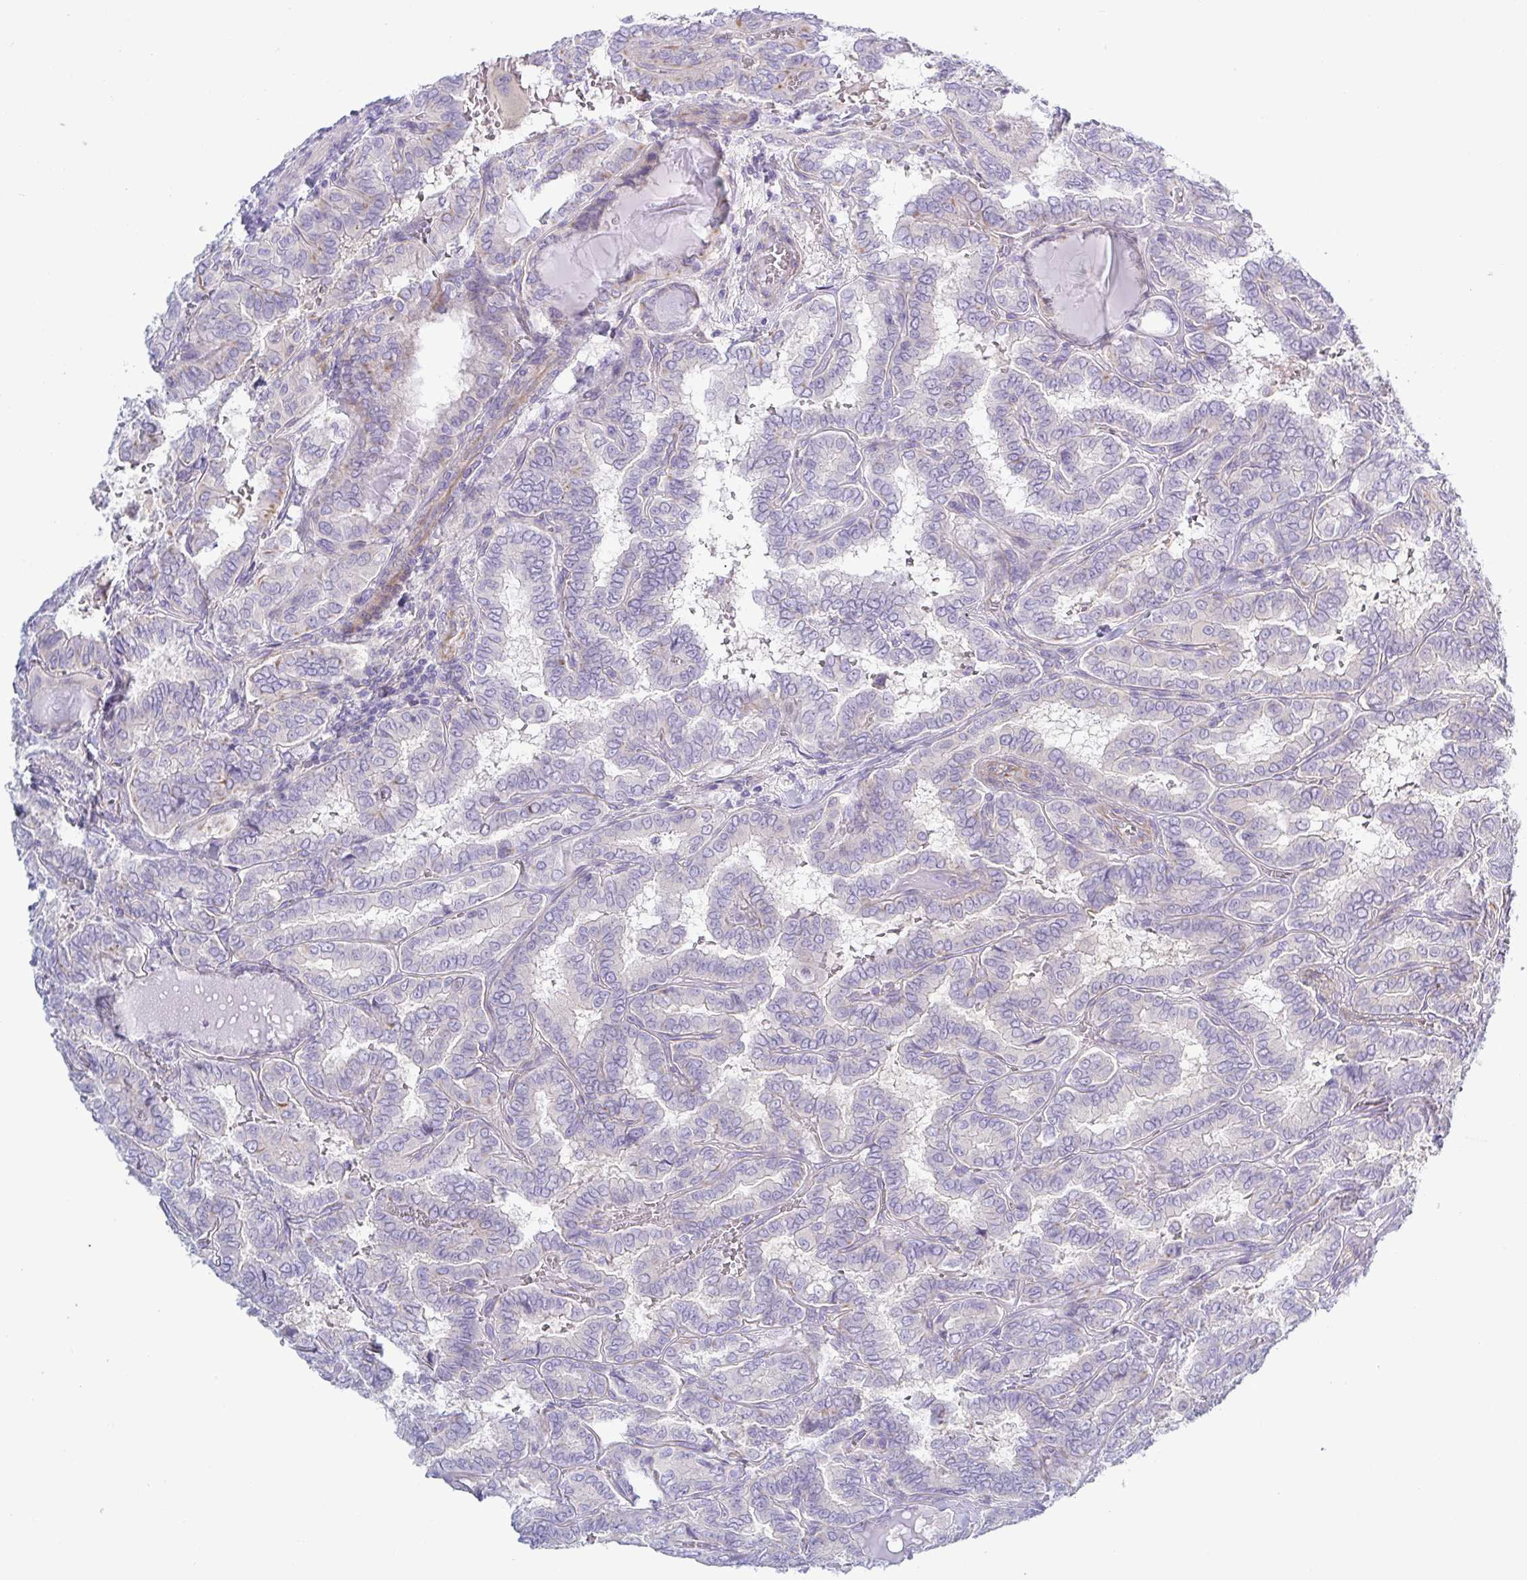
{"staining": {"intensity": "negative", "quantity": "none", "location": "none"}, "tissue": "thyroid cancer", "cell_type": "Tumor cells", "image_type": "cancer", "snomed": [{"axis": "morphology", "description": "Papillary adenocarcinoma, NOS"}, {"axis": "topography", "description": "Thyroid gland"}], "caption": "Immunohistochemical staining of papillary adenocarcinoma (thyroid) displays no significant expression in tumor cells. (Stains: DAB (3,3'-diaminobenzidine) IHC with hematoxylin counter stain, Microscopy: brightfield microscopy at high magnification).", "gene": "TNNI2", "patient": {"sex": "female", "age": 46}}